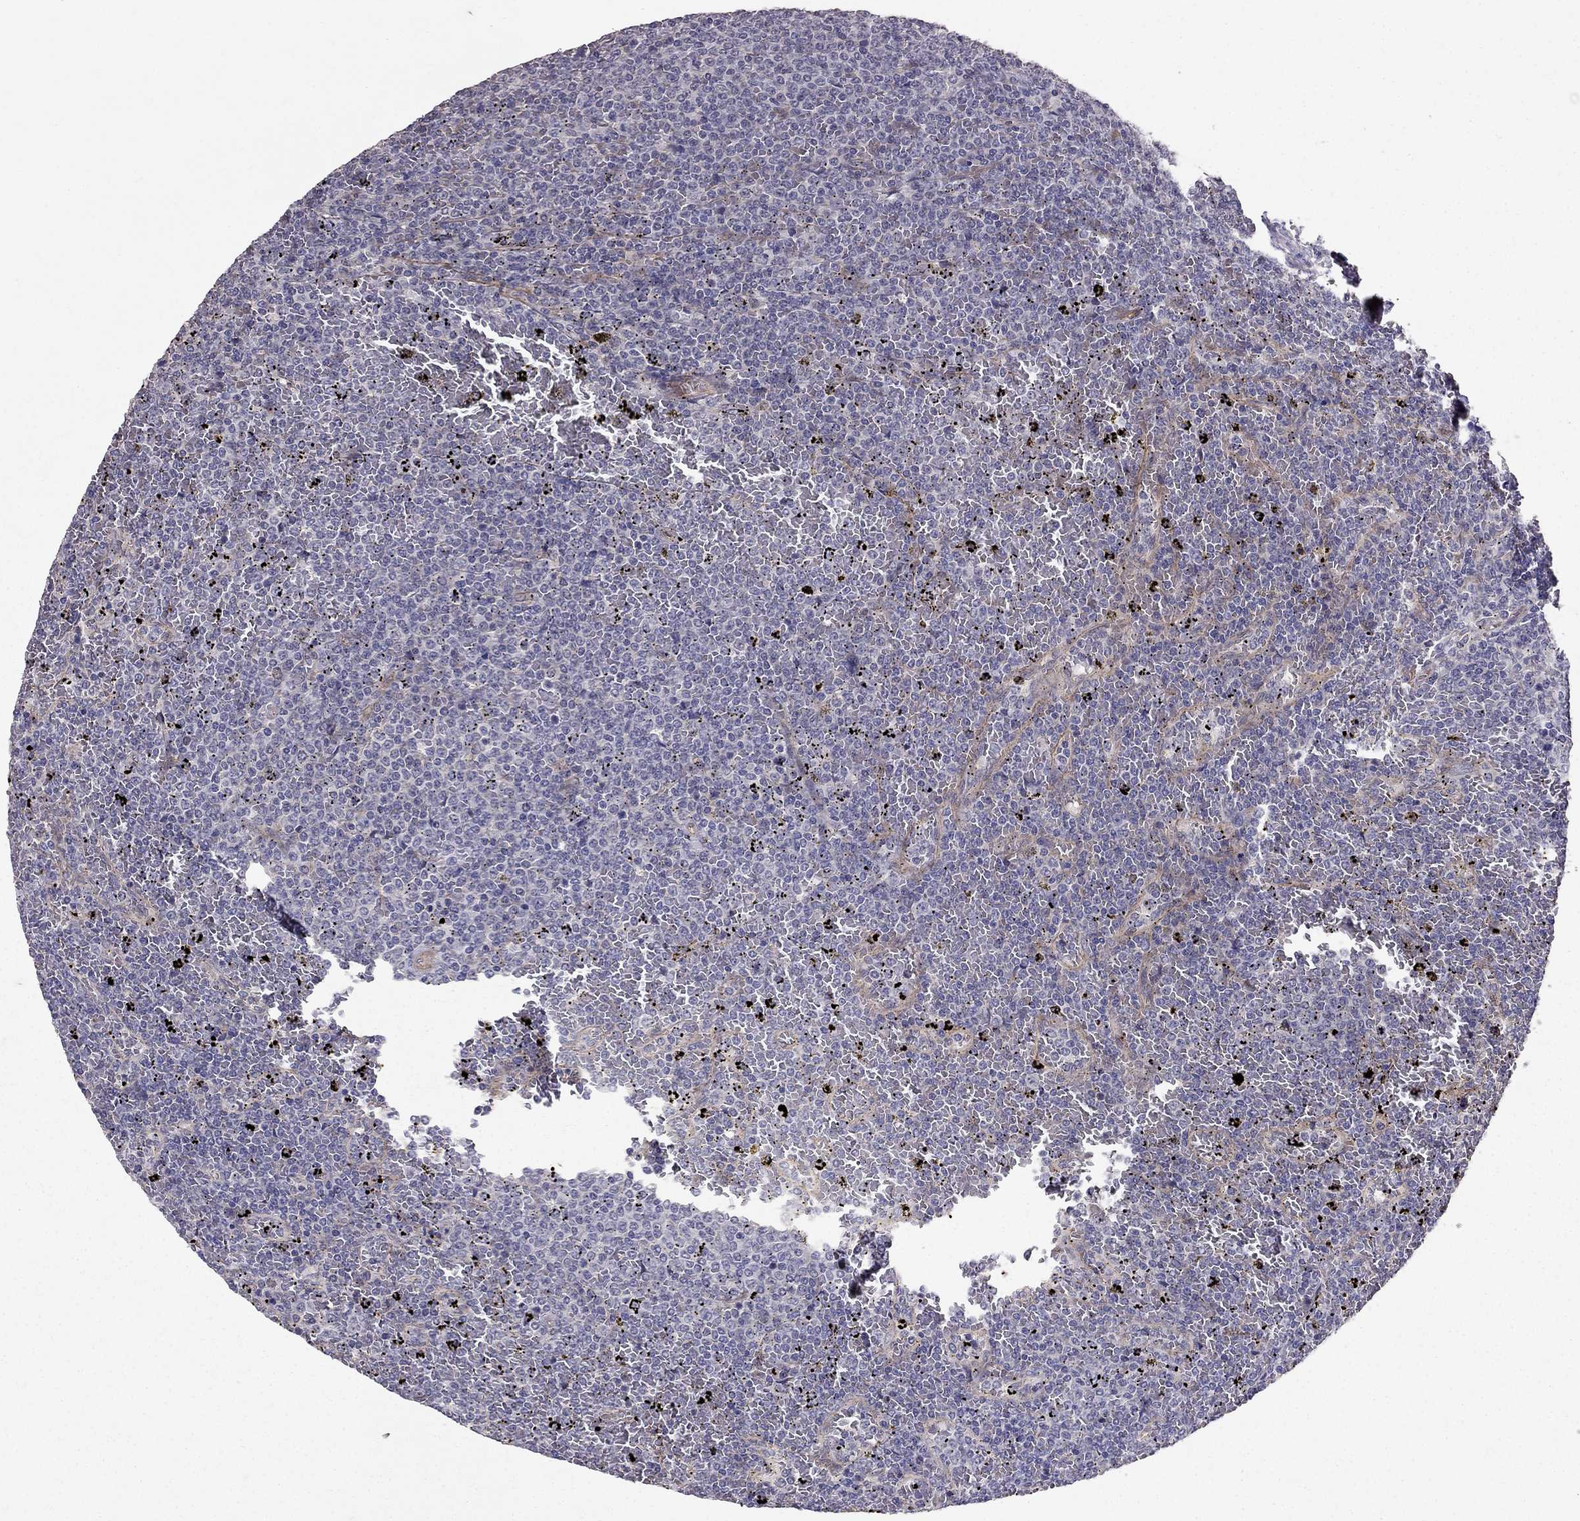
{"staining": {"intensity": "negative", "quantity": "none", "location": "none"}, "tissue": "lymphoma", "cell_type": "Tumor cells", "image_type": "cancer", "snomed": [{"axis": "morphology", "description": "Malignant lymphoma, non-Hodgkin's type, Low grade"}, {"axis": "topography", "description": "Spleen"}], "caption": "An immunohistochemistry histopathology image of lymphoma is shown. There is no staining in tumor cells of lymphoma.", "gene": "RASIP1", "patient": {"sex": "female", "age": 77}}